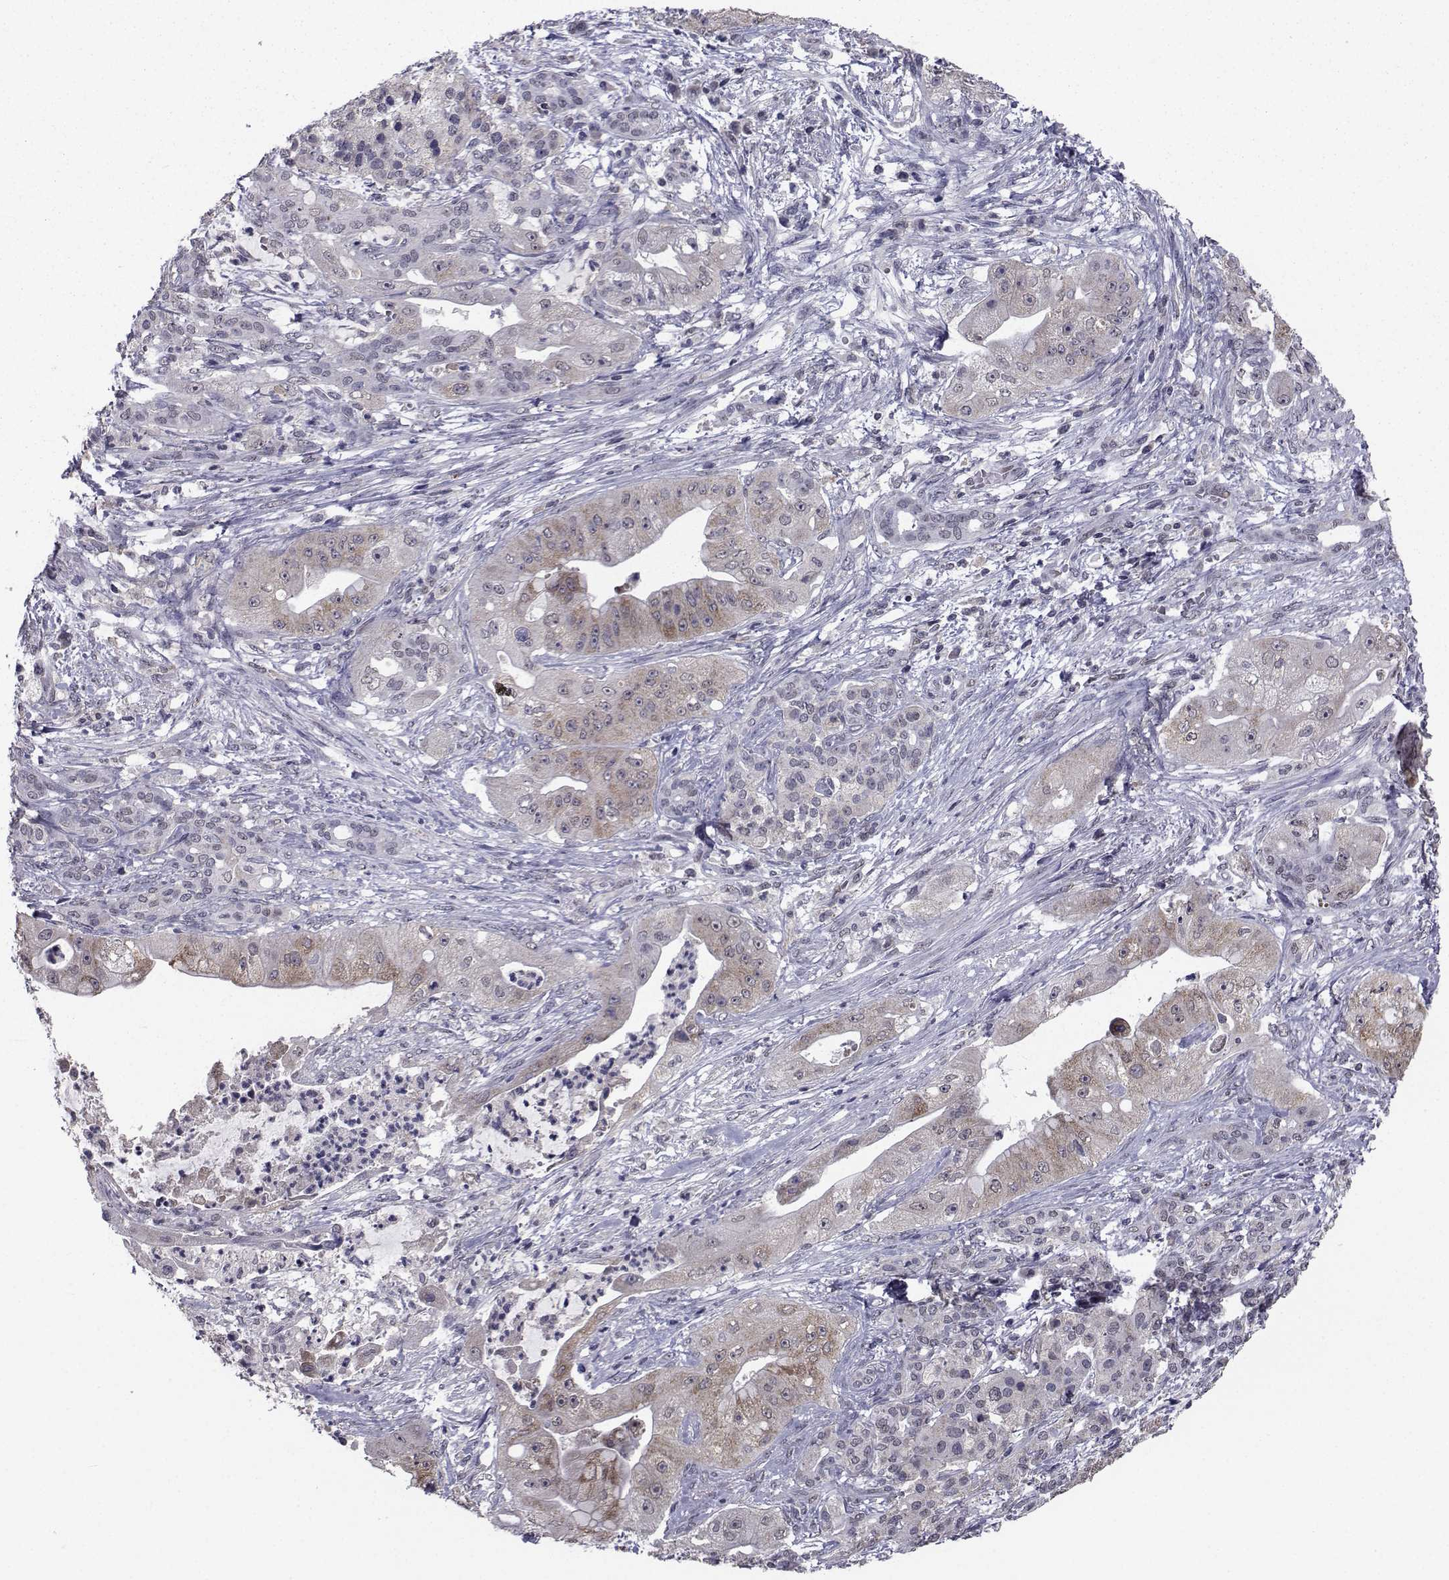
{"staining": {"intensity": "moderate", "quantity": "<25%", "location": "cytoplasmic/membranous"}, "tissue": "pancreatic cancer", "cell_type": "Tumor cells", "image_type": "cancer", "snomed": [{"axis": "morphology", "description": "Normal tissue, NOS"}, {"axis": "morphology", "description": "Inflammation, NOS"}, {"axis": "morphology", "description": "Adenocarcinoma, NOS"}, {"axis": "topography", "description": "Pancreas"}], "caption": "Tumor cells exhibit moderate cytoplasmic/membranous expression in approximately <25% of cells in pancreatic adenocarcinoma. The staining was performed using DAB to visualize the protein expression in brown, while the nuclei were stained in blue with hematoxylin (Magnification: 20x).", "gene": "CYP2S1", "patient": {"sex": "male", "age": 57}}